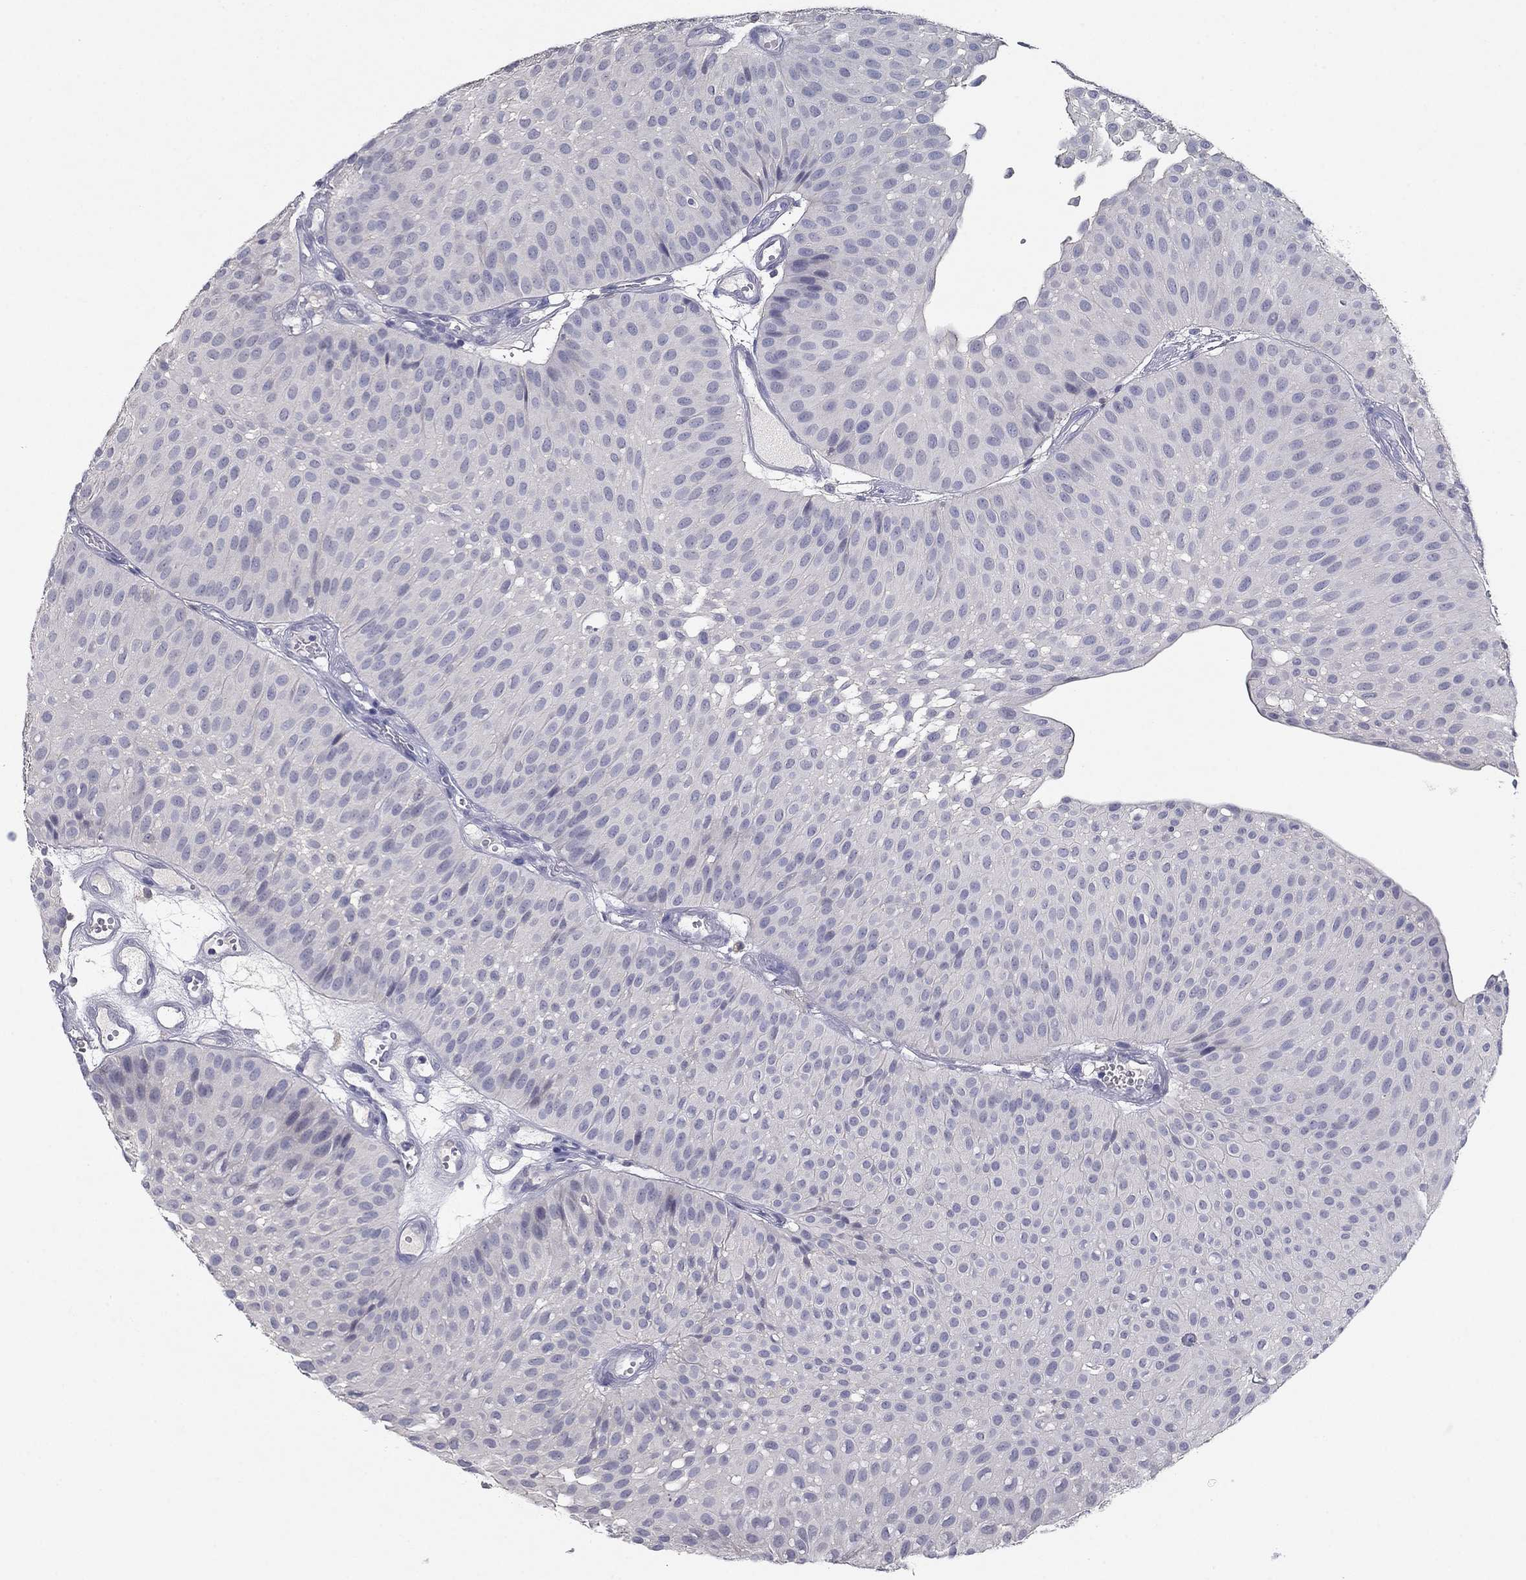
{"staining": {"intensity": "negative", "quantity": "none", "location": "none"}, "tissue": "urothelial cancer", "cell_type": "Tumor cells", "image_type": "cancer", "snomed": [{"axis": "morphology", "description": "Urothelial carcinoma, Low grade"}, {"axis": "topography", "description": "Urinary bladder"}], "caption": "Urothelial carcinoma (low-grade) stained for a protein using immunohistochemistry exhibits no expression tumor cells.", "gene": "CNTNAP4", "patient": {"sex": "male", "age": 64}}